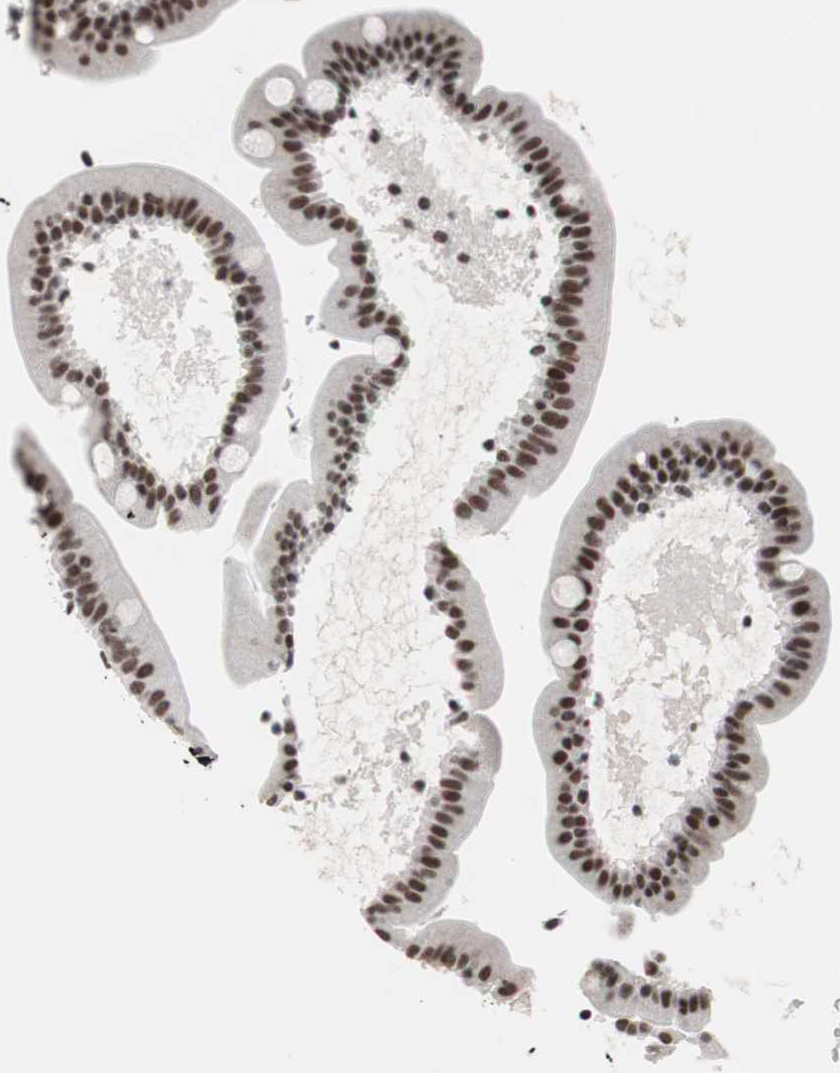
{"staining": {"intensity": "moderate", "quantity": ">75%", "location": "nuclear"}, "tissue": "duodenum", "cell_type": "Glandular cells", "image_type": "normal", "snomed": [{"axis": "morphology", "description": "Normal tissue, NOS"}, {"axis": "topography", "description": "Duodenum"}], "caption": "DAB immunohistochemical staining of benign human duodenum shows moderate nuclear protein expression in about >75% of glandular cells.", "gene": "ARID1A", "patient": {"sex": "male", "age": 54}}